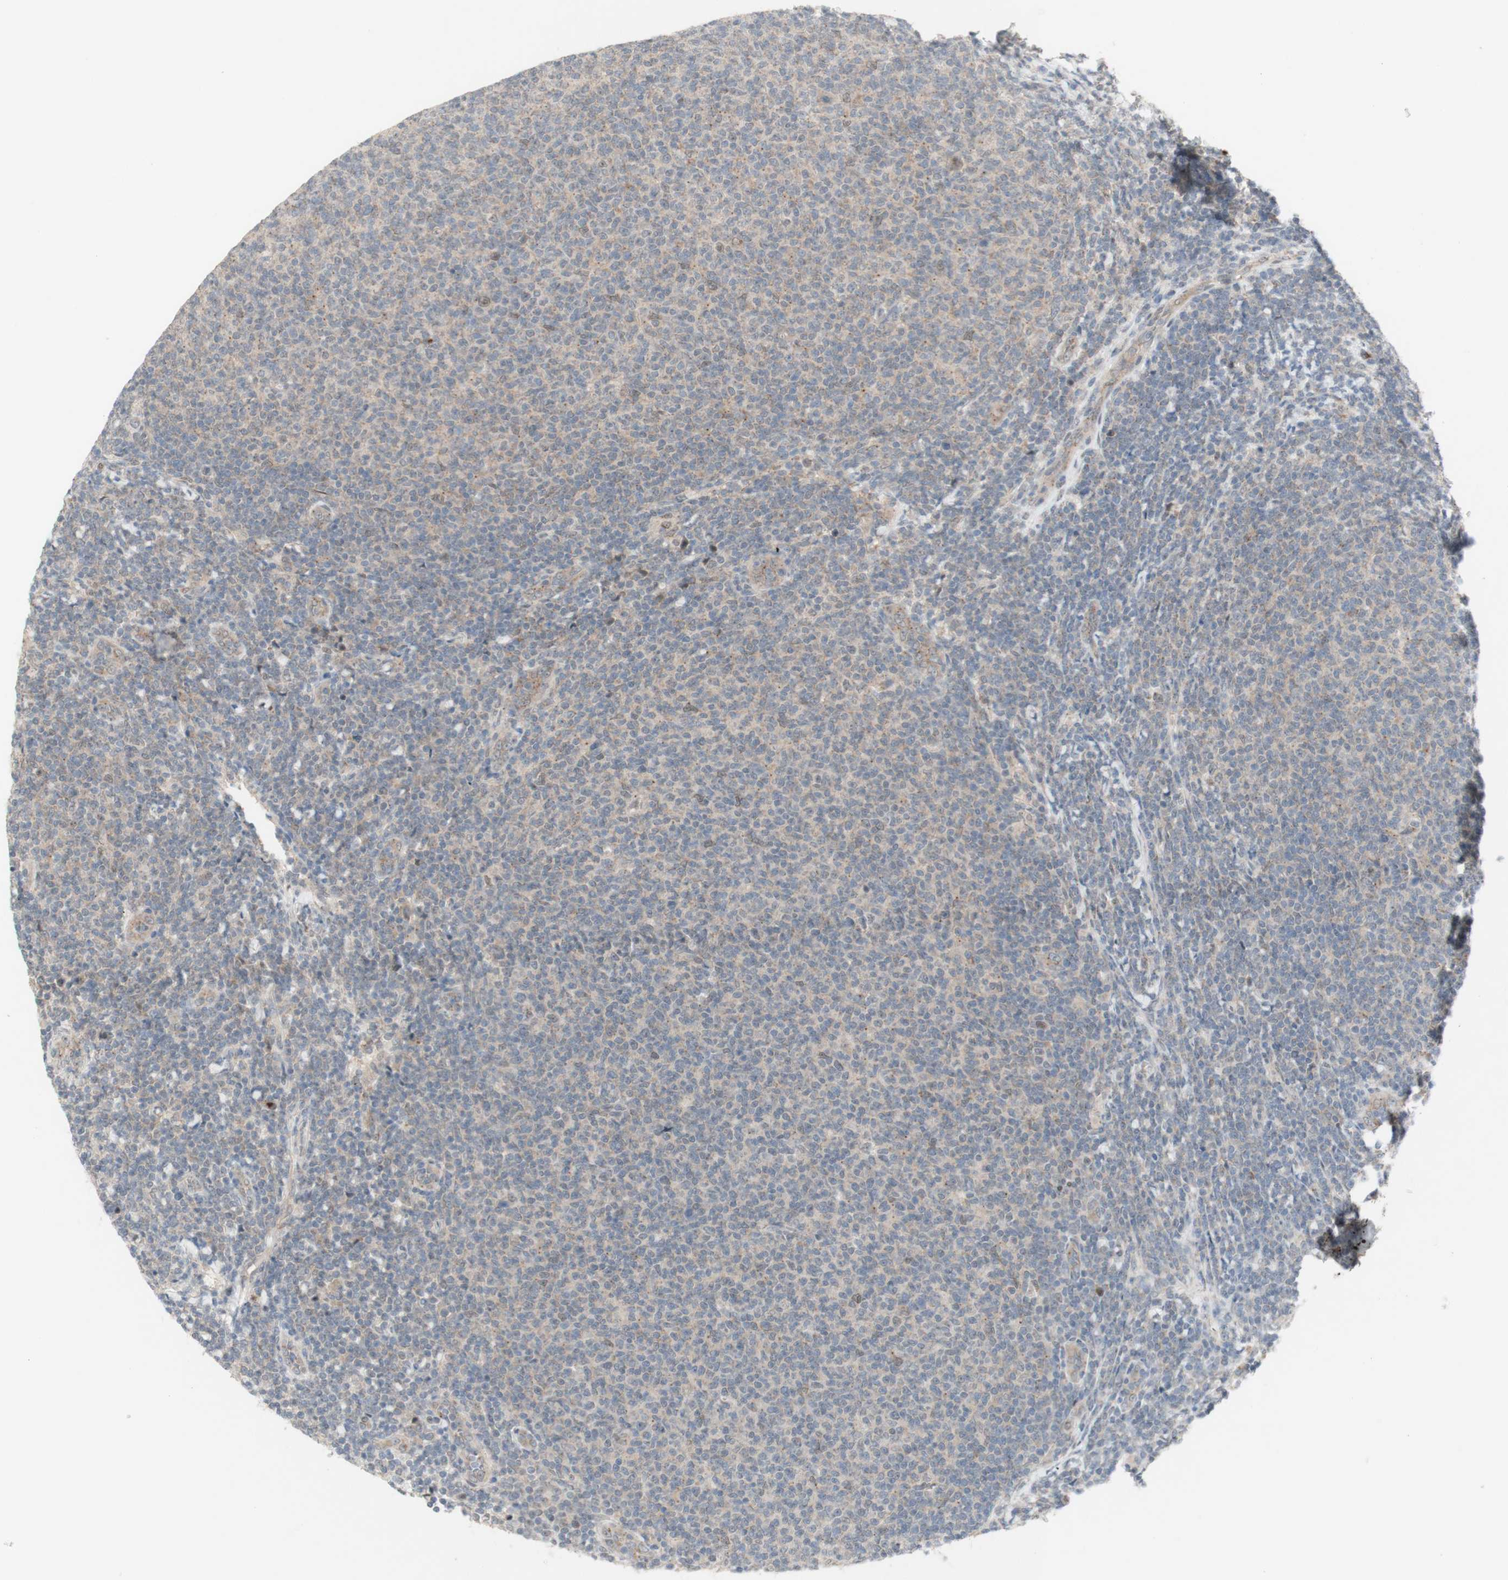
{"staining": {"intensity": "negative", "quantity": "none", "location": "none"}, "tissue": "lymphoma", "cell_type": "Tumor cells", "image_type": "cancer", "snomed": [{"axis": "morphology", "description": "Malignant lymphoma, non-Hodgkin's type, Low grade"}, {"axis": "topography", "description": "Lymph node"}], "caption": "Human malignant lymphoma, non-Hodgkin's type (low-grade) stained for a protein using immunohistochemistry reveals no staining in tumor cells.", "gene": "CYLD", "patient": {"sex": "male", "age": 66}}